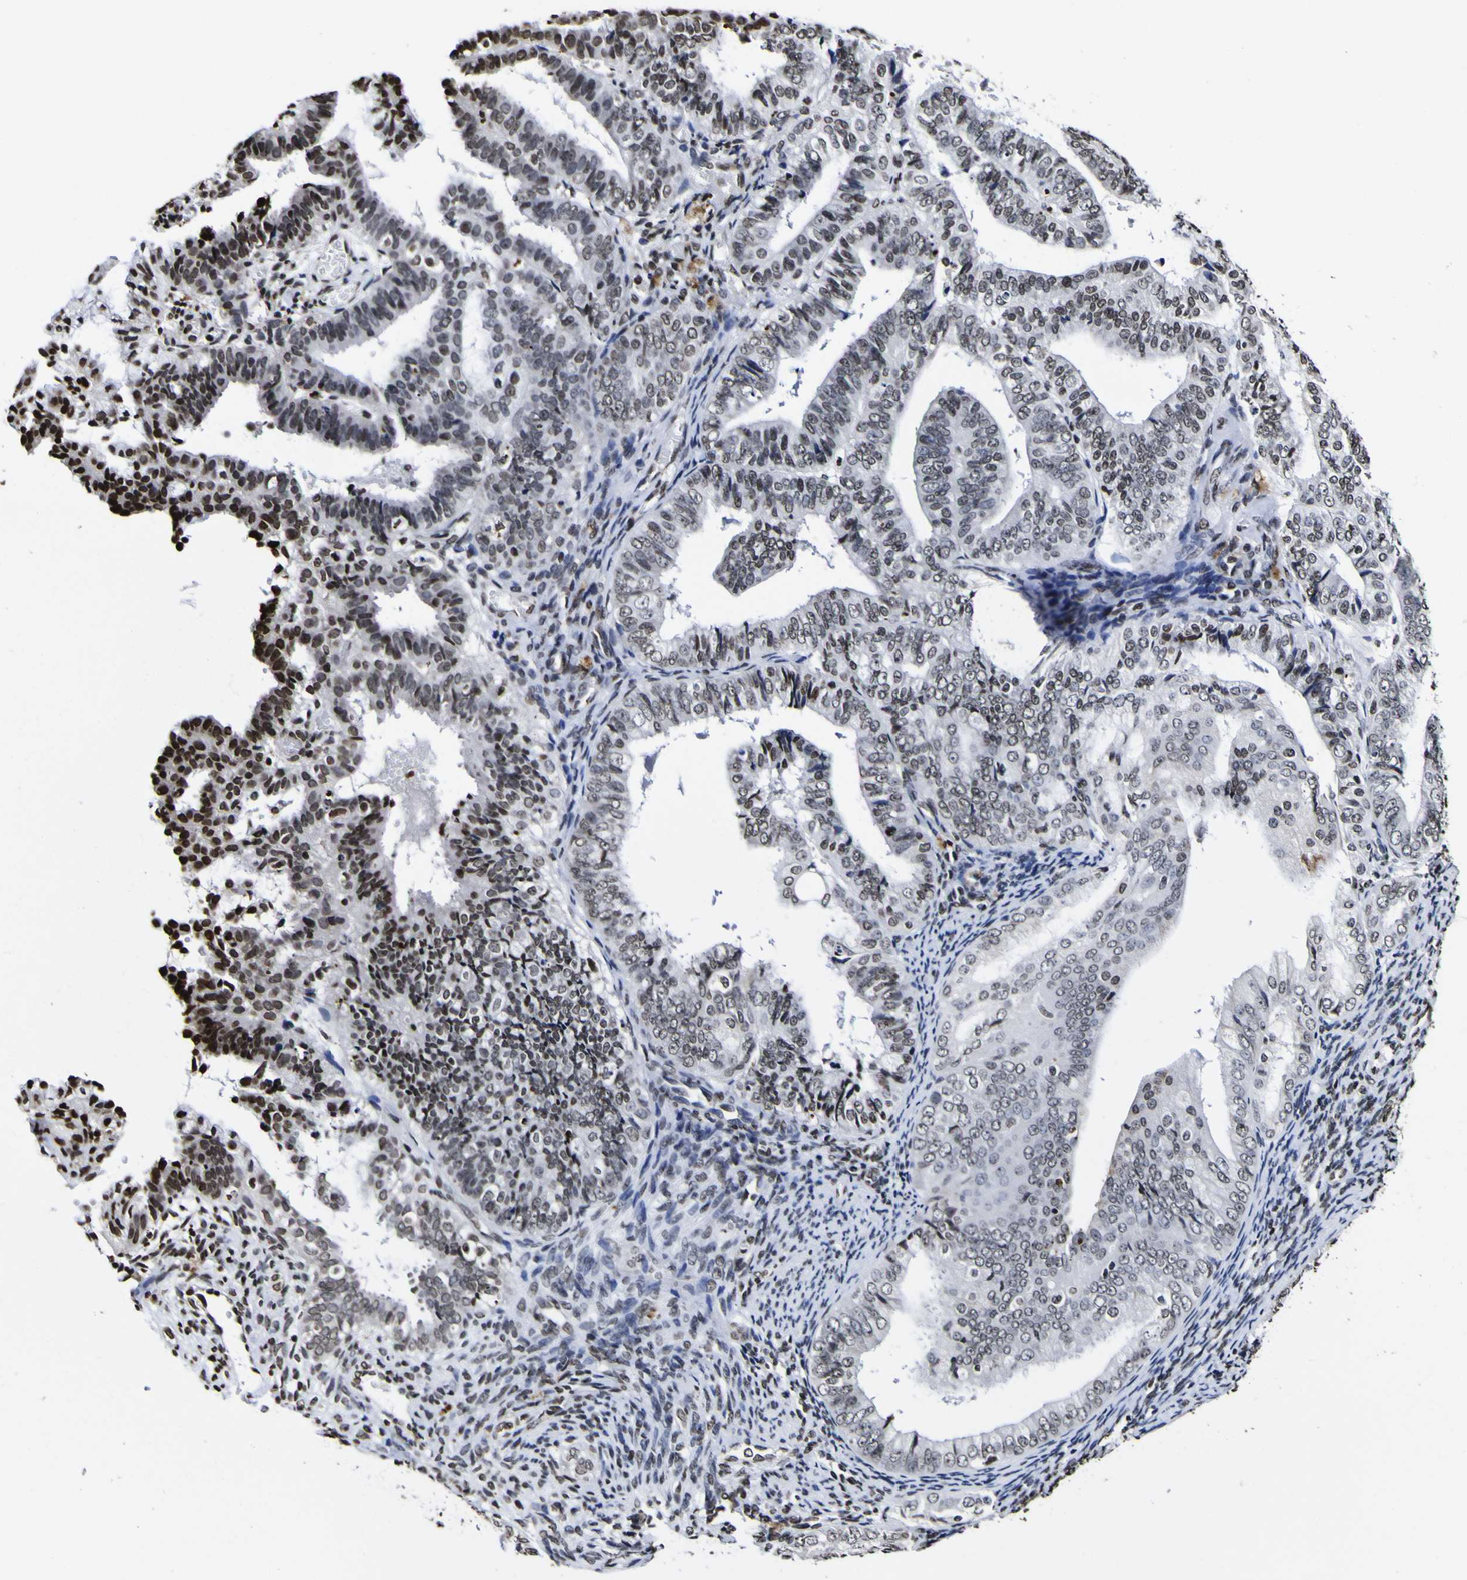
{"staining": {"intensity": "strong", "quantity": "<25%", "location": "nuclear"}, "tissue": "endometrial cancer", "cell_type": "Tumor cells", "image_type": "cancer", "snomed": [{"axis": "morphology", "description": "Adenocarcinoma, NOS"}, {"axis": "topography", "description": "Endometrium"}], "caption": "Endometrial cancer tissue reveals strong nuclear staining in approximately <25% of tumor cells", "gene": "PIAS1", "patient": {"sex": "female", "age": 63}}